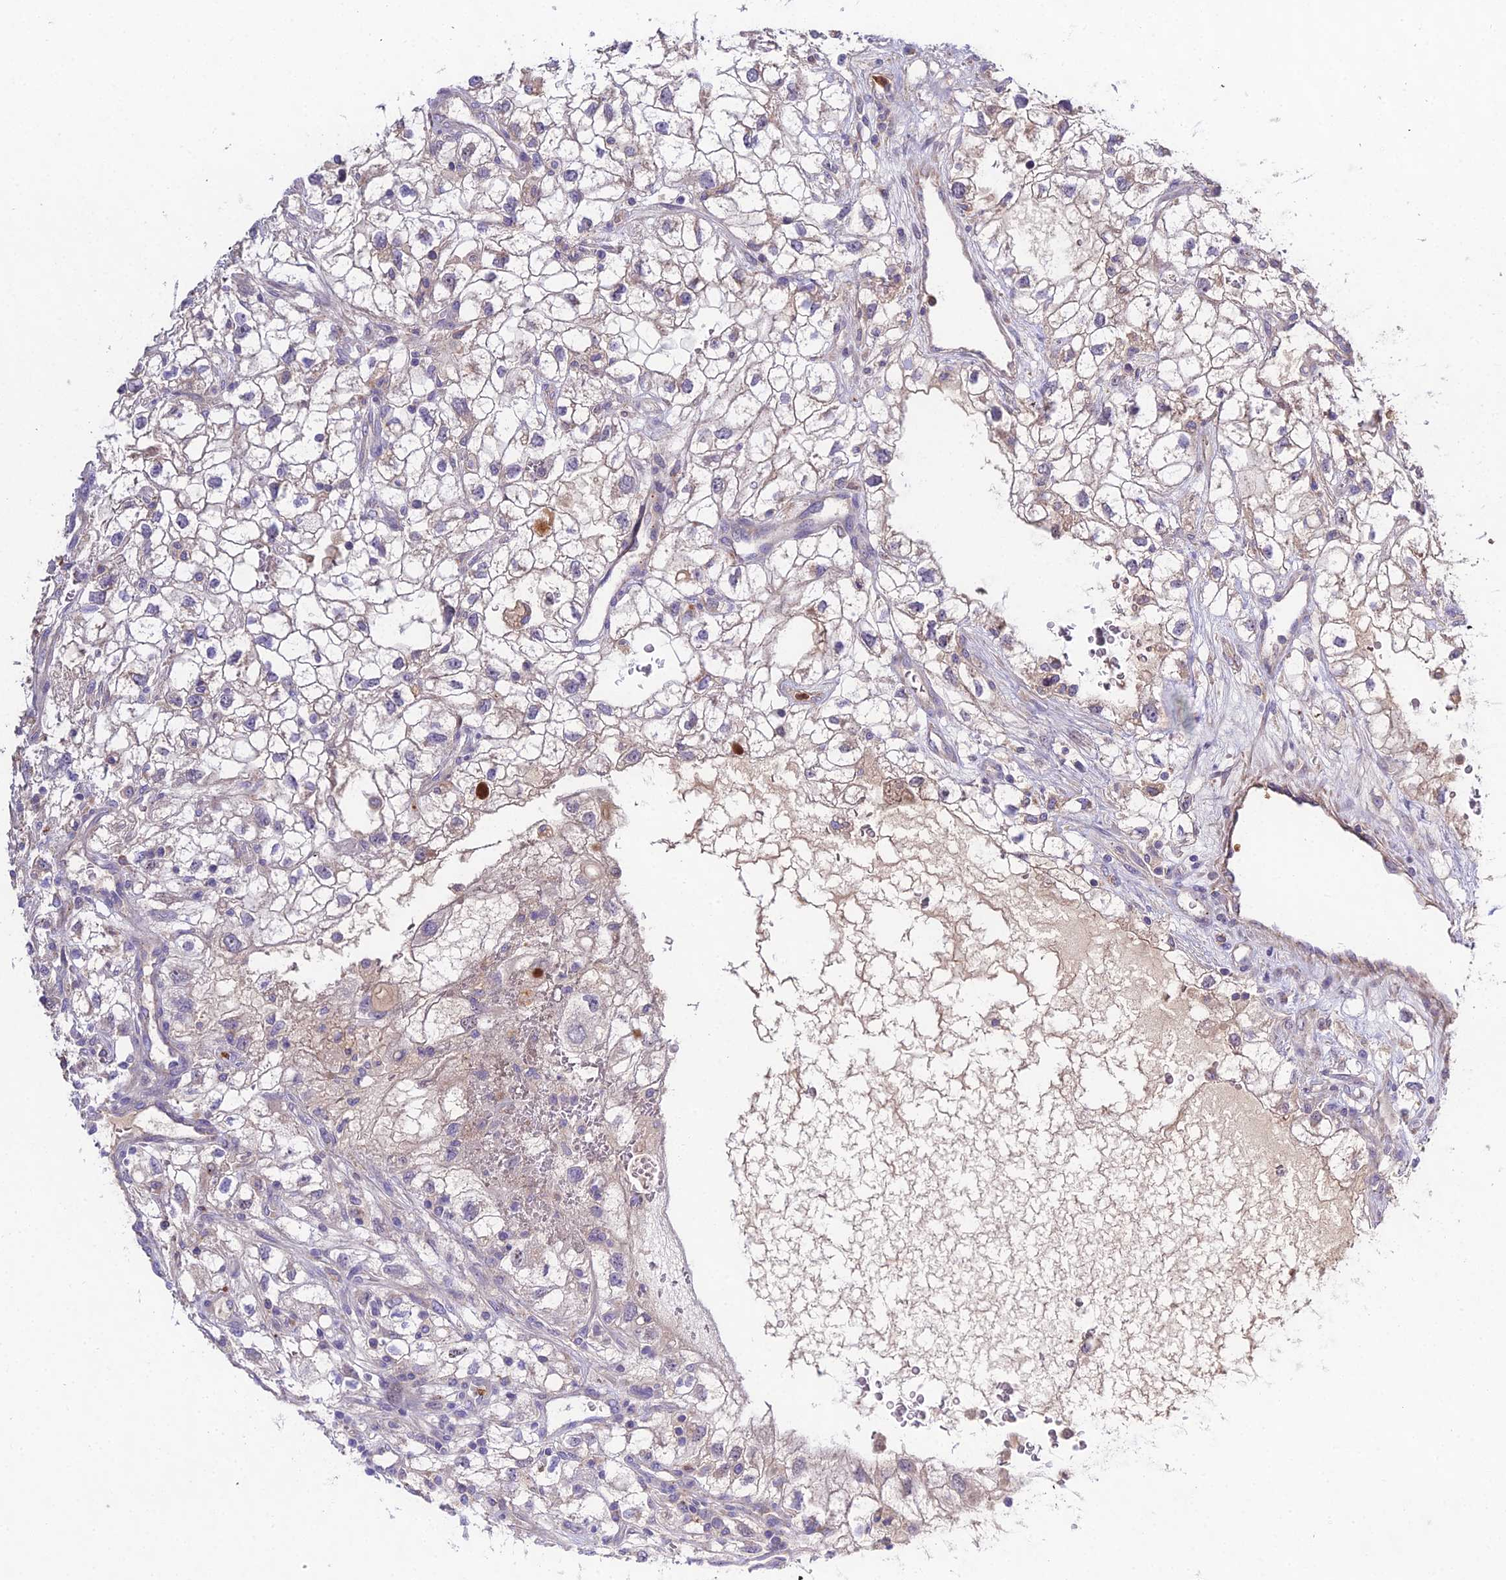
{"staining": {"intensity": "weak", "quantity": "<25%", "location": "cytoplasmic/membranous"}, "tissue": "renal cancer", "cell_type": "Tumor cells", "image_type": "cancer", "snomed": [{"axis": "morphology", "description": "Adenocarcinoma, NOS"}, {"axis": "topography", "description": "Kidney"}], "caption": "This is an immunohistochemistry histopathology image of human adenocarcinoma (renal). There is no staining in tumor cells.", "gene": "EID2", "patient": {"sex": "male", "age": 59}}